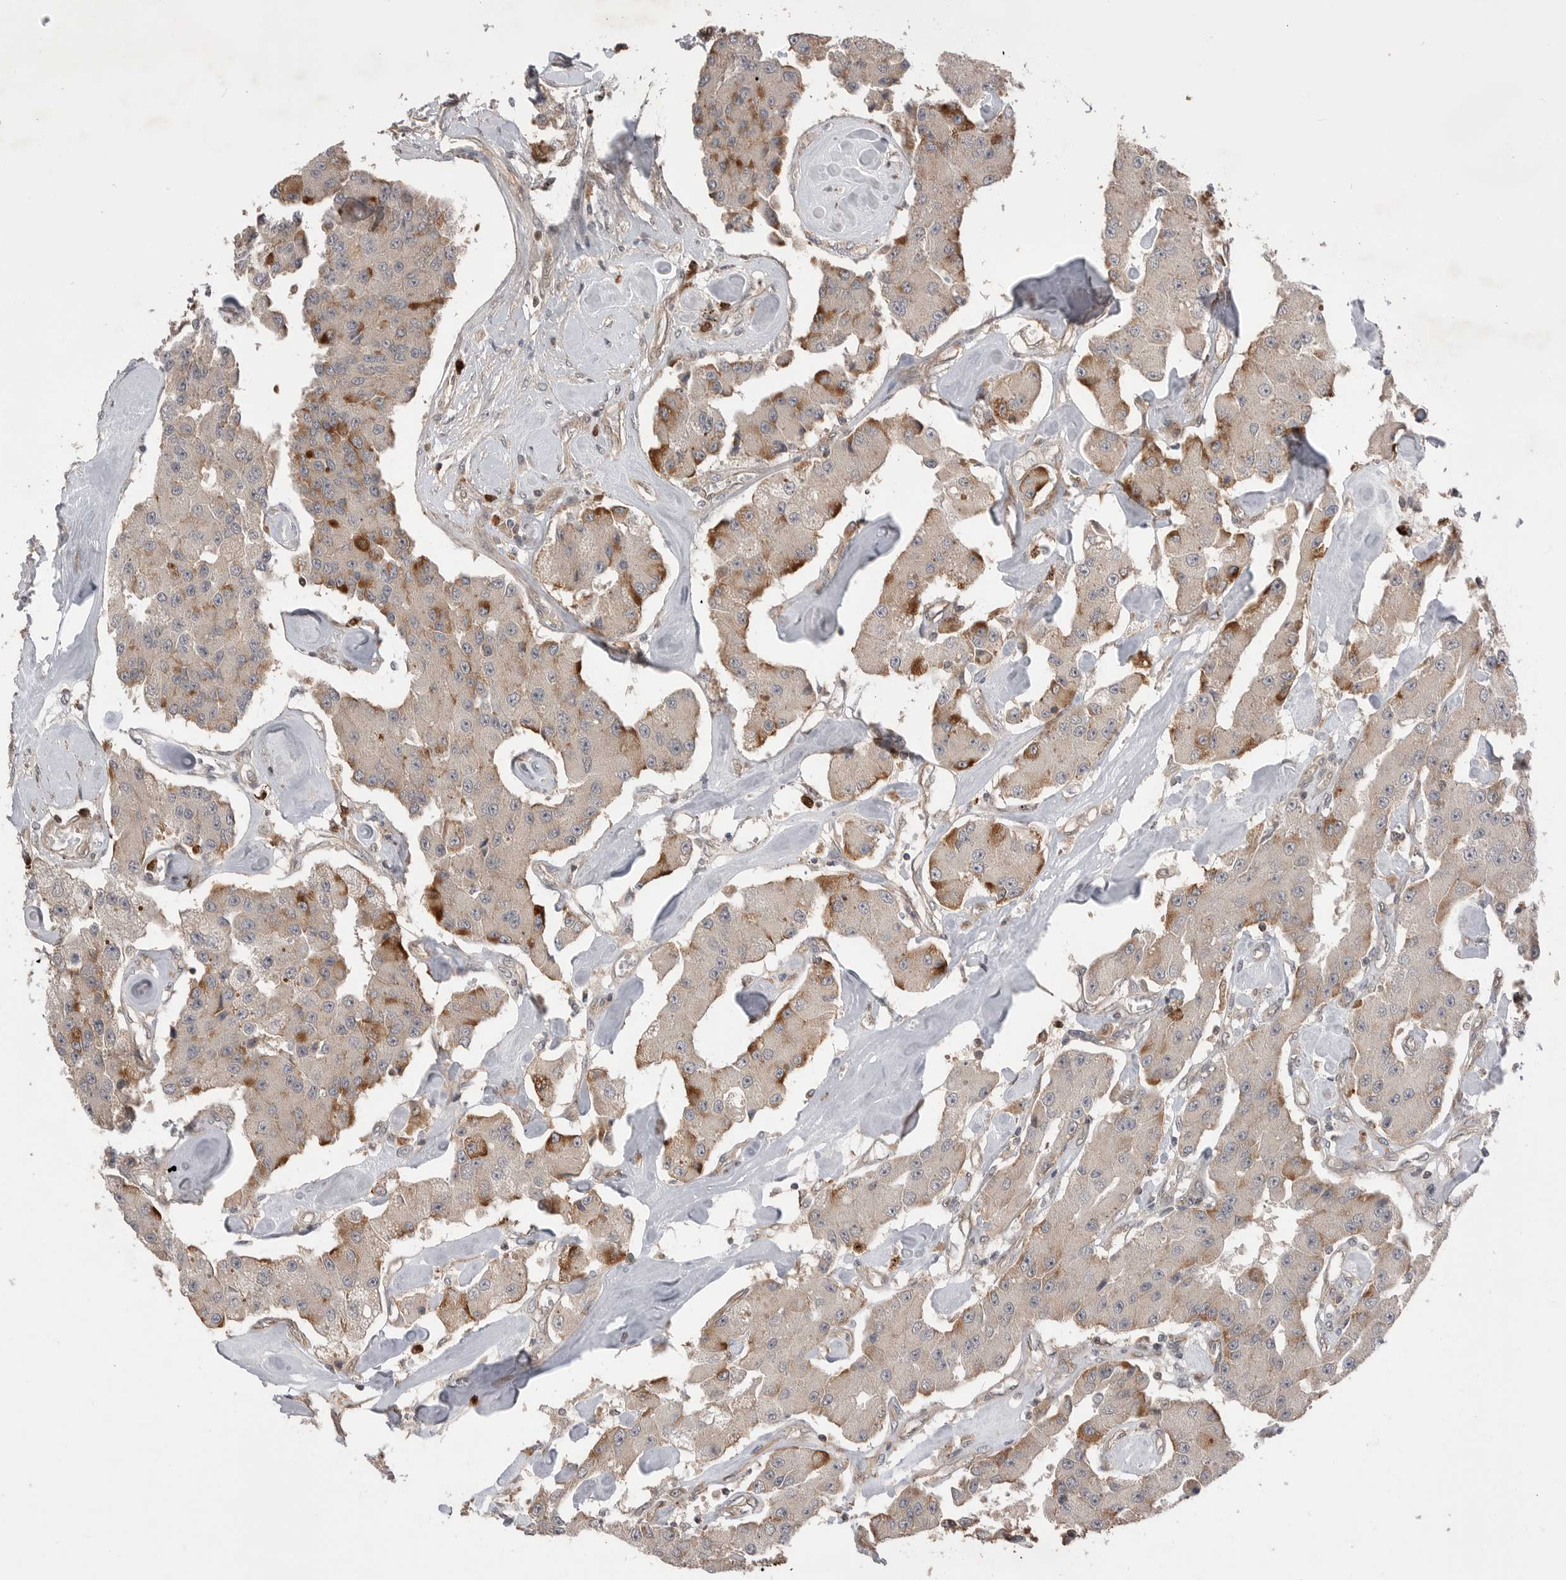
{"staining": {"intensity": "moderate", "quantity": "<25%", "location": "cytoplasmic/membranous"}, "tissue": "carcinoid", "cell_type": "Tumor cells", "image_type": "cancer", "snomed": [{"axis": "morphology", "description": "Carcinoid, malignant, NOS"}, {"axis": "topography", "description": "Pancreas"}], "caption": "There is low levels of moderate cytoplasmic/membranous staining in tumor cells of carcinoid, as demonstrated by immunohistochemical staining (brown color).", "gene": "PEAK1", "patient": {"sex": "male", "age": 41}}